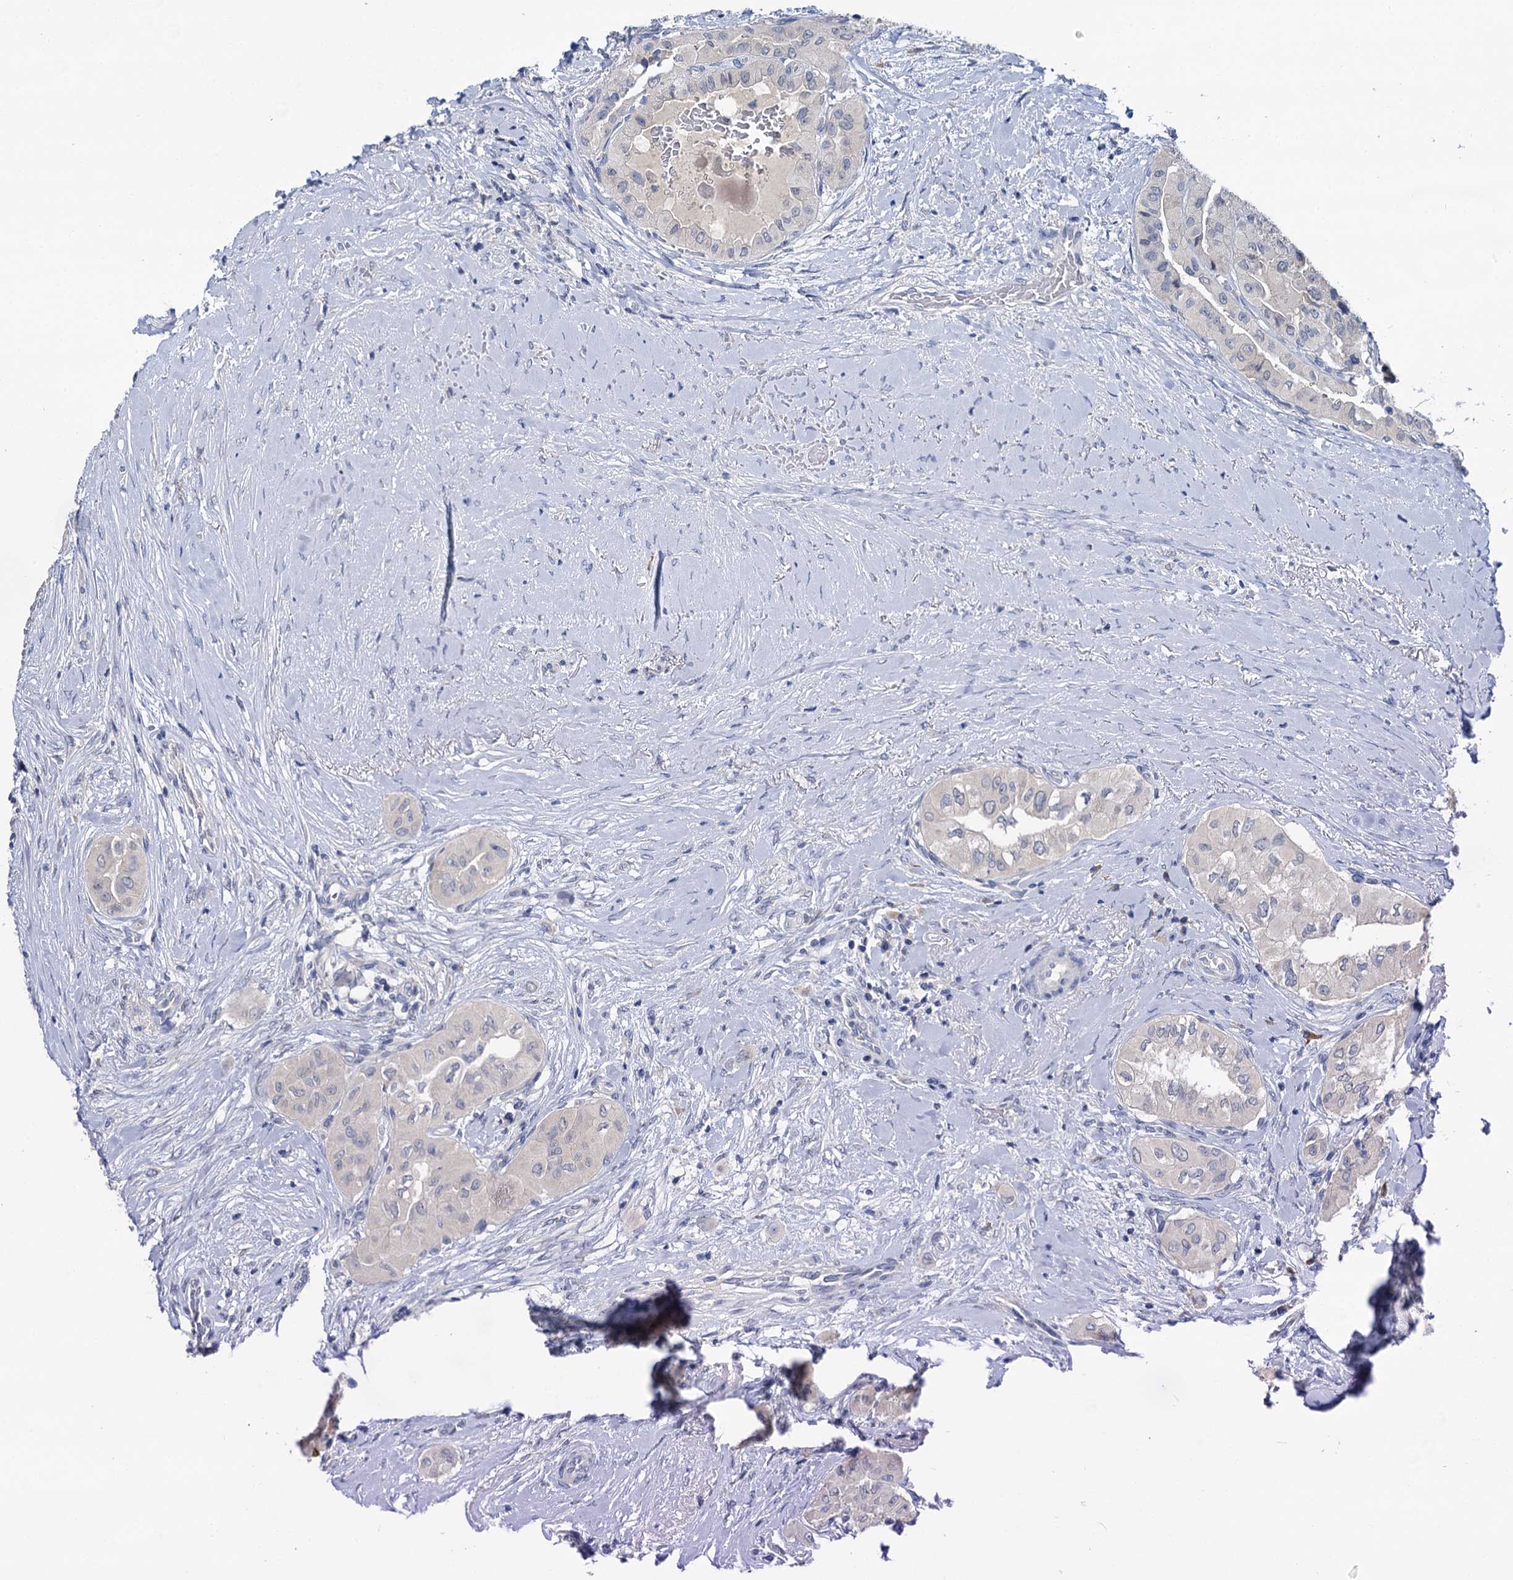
{"staining": {"intensity": "negative", "quantity": "none", "location": "none"}, "tissue": "thyroid cancer", "cell_type": "Tumor cells", "image_type": "cancer", "snomed": [{"axis": "morphology", "description": "Papillary adenocarcinoma, NOS"}, {"axis": "topography", "description": "Thyroid gland"}], "caption": "IHC image of neoplastic tissue: human thyroid papillary adenocarcinoma stained with DAB displays no significant protein expression in tumor cells.", "gene": "ANKRD42", "patient": {"sex": "female", "age": 59}}